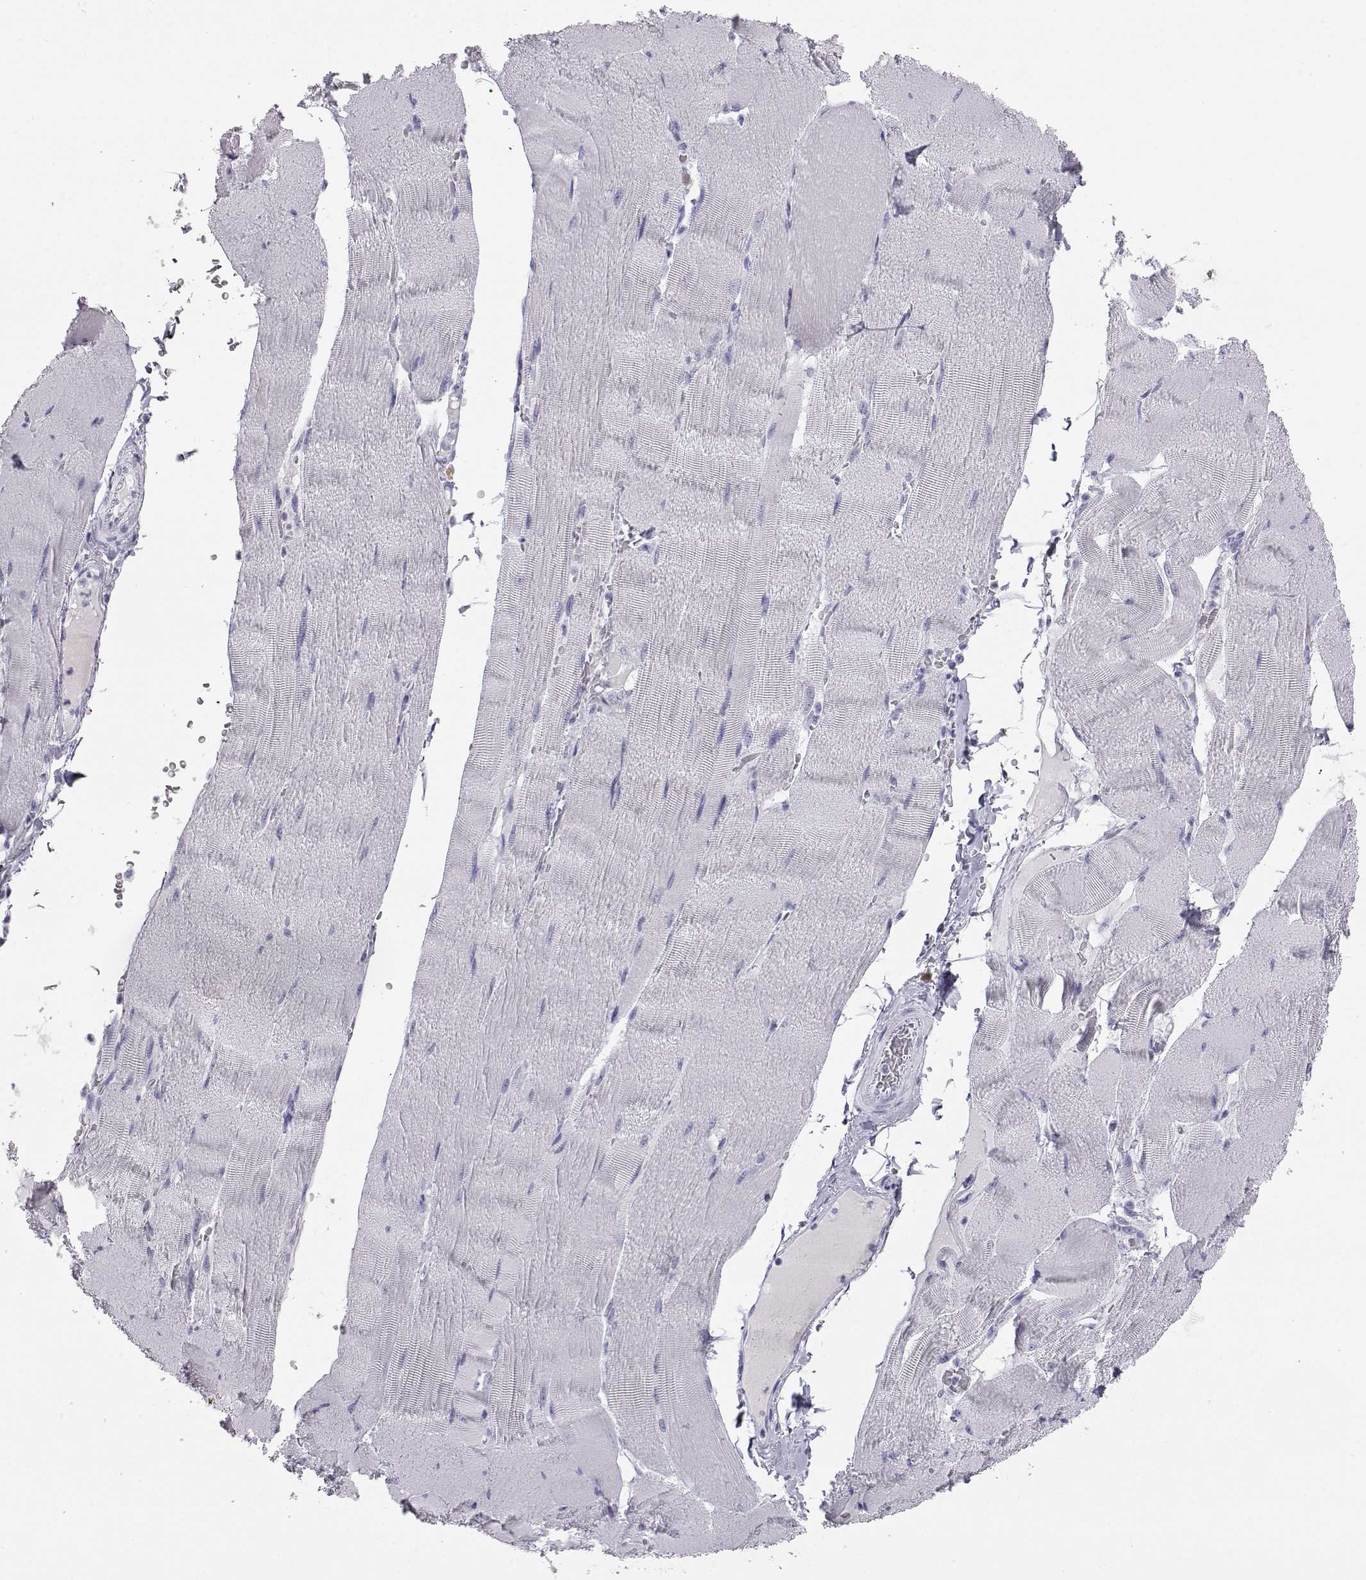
{"staining": {"intensity": "negative", "quantity": "none", "location": "none"}, "tissue": "skeletal muscle", "cell_type": "Myocytes", "image_type": "normal", "snomed": [{"axis": "morphology", "description": "Normal tissue, NOS"}, {"axis": "topography", "description": "Skeletal muscle"}], "caption": "IHC of benign human skeletal muscle displays no expression in myocytes.", "gene": "ITLN1", "patient": {"sex": "male", "age": 56}}